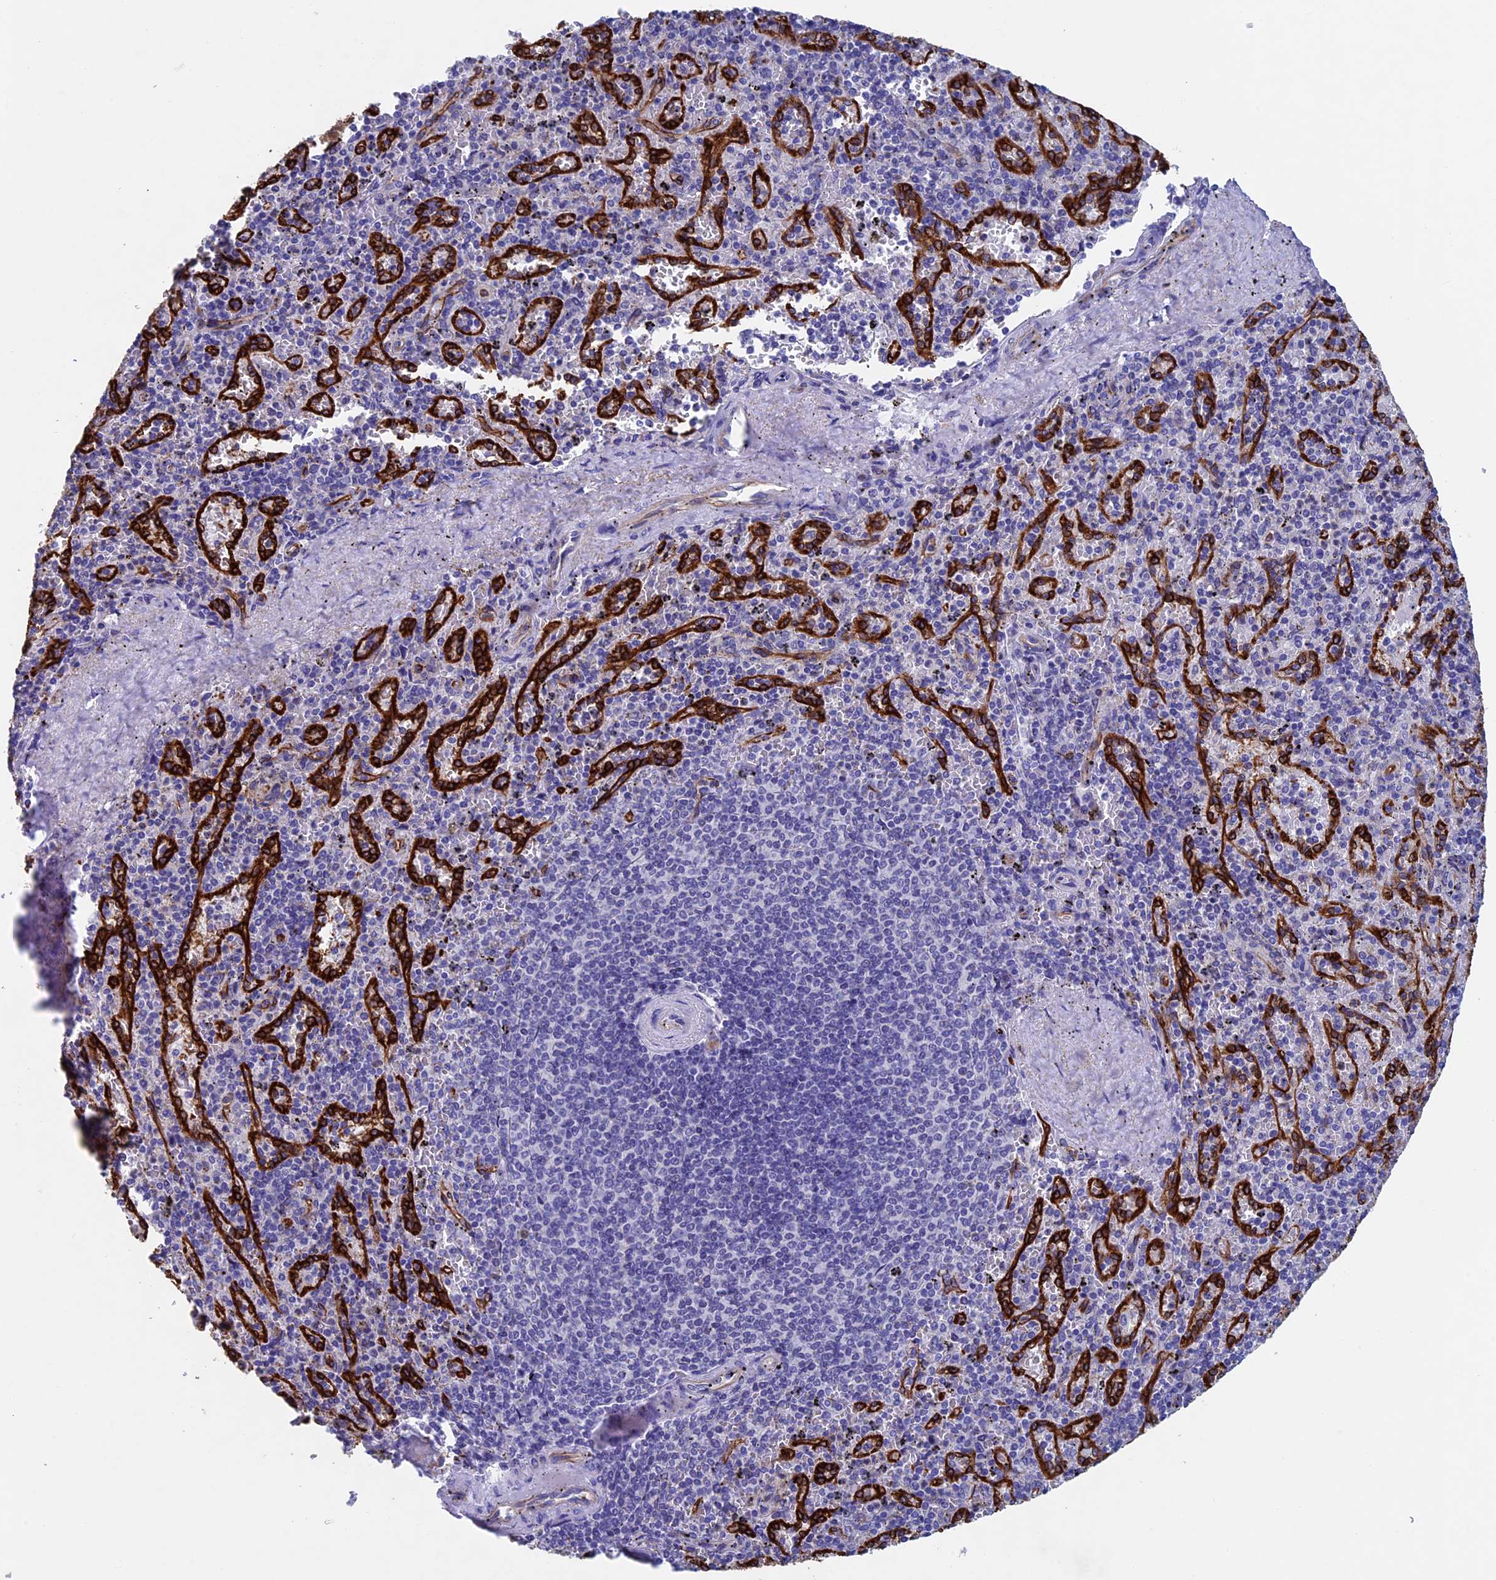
{"staining": {"intensity": "negative", "quantity": "none", "location": "none"}, "tissue": "spleen", "cell_type": "Cells in red pulp", "image_type": "normal", "snomed": [{"axis": "morphology", "description": "Normal tissue, NOS"}, {"axis": "topography", "description": "Spleen"}], "caption": "Immunohistochemistry (IHC) of unremarkable human spleen displays no positivity in cells in red pulp. (DAB (3,3'-diaminobenzidine) immunohistochemistry visualized using brightfield microscopy, high magnification).", "gene": "INSYN1", "patient": {"sex": "male", "age": 82}}